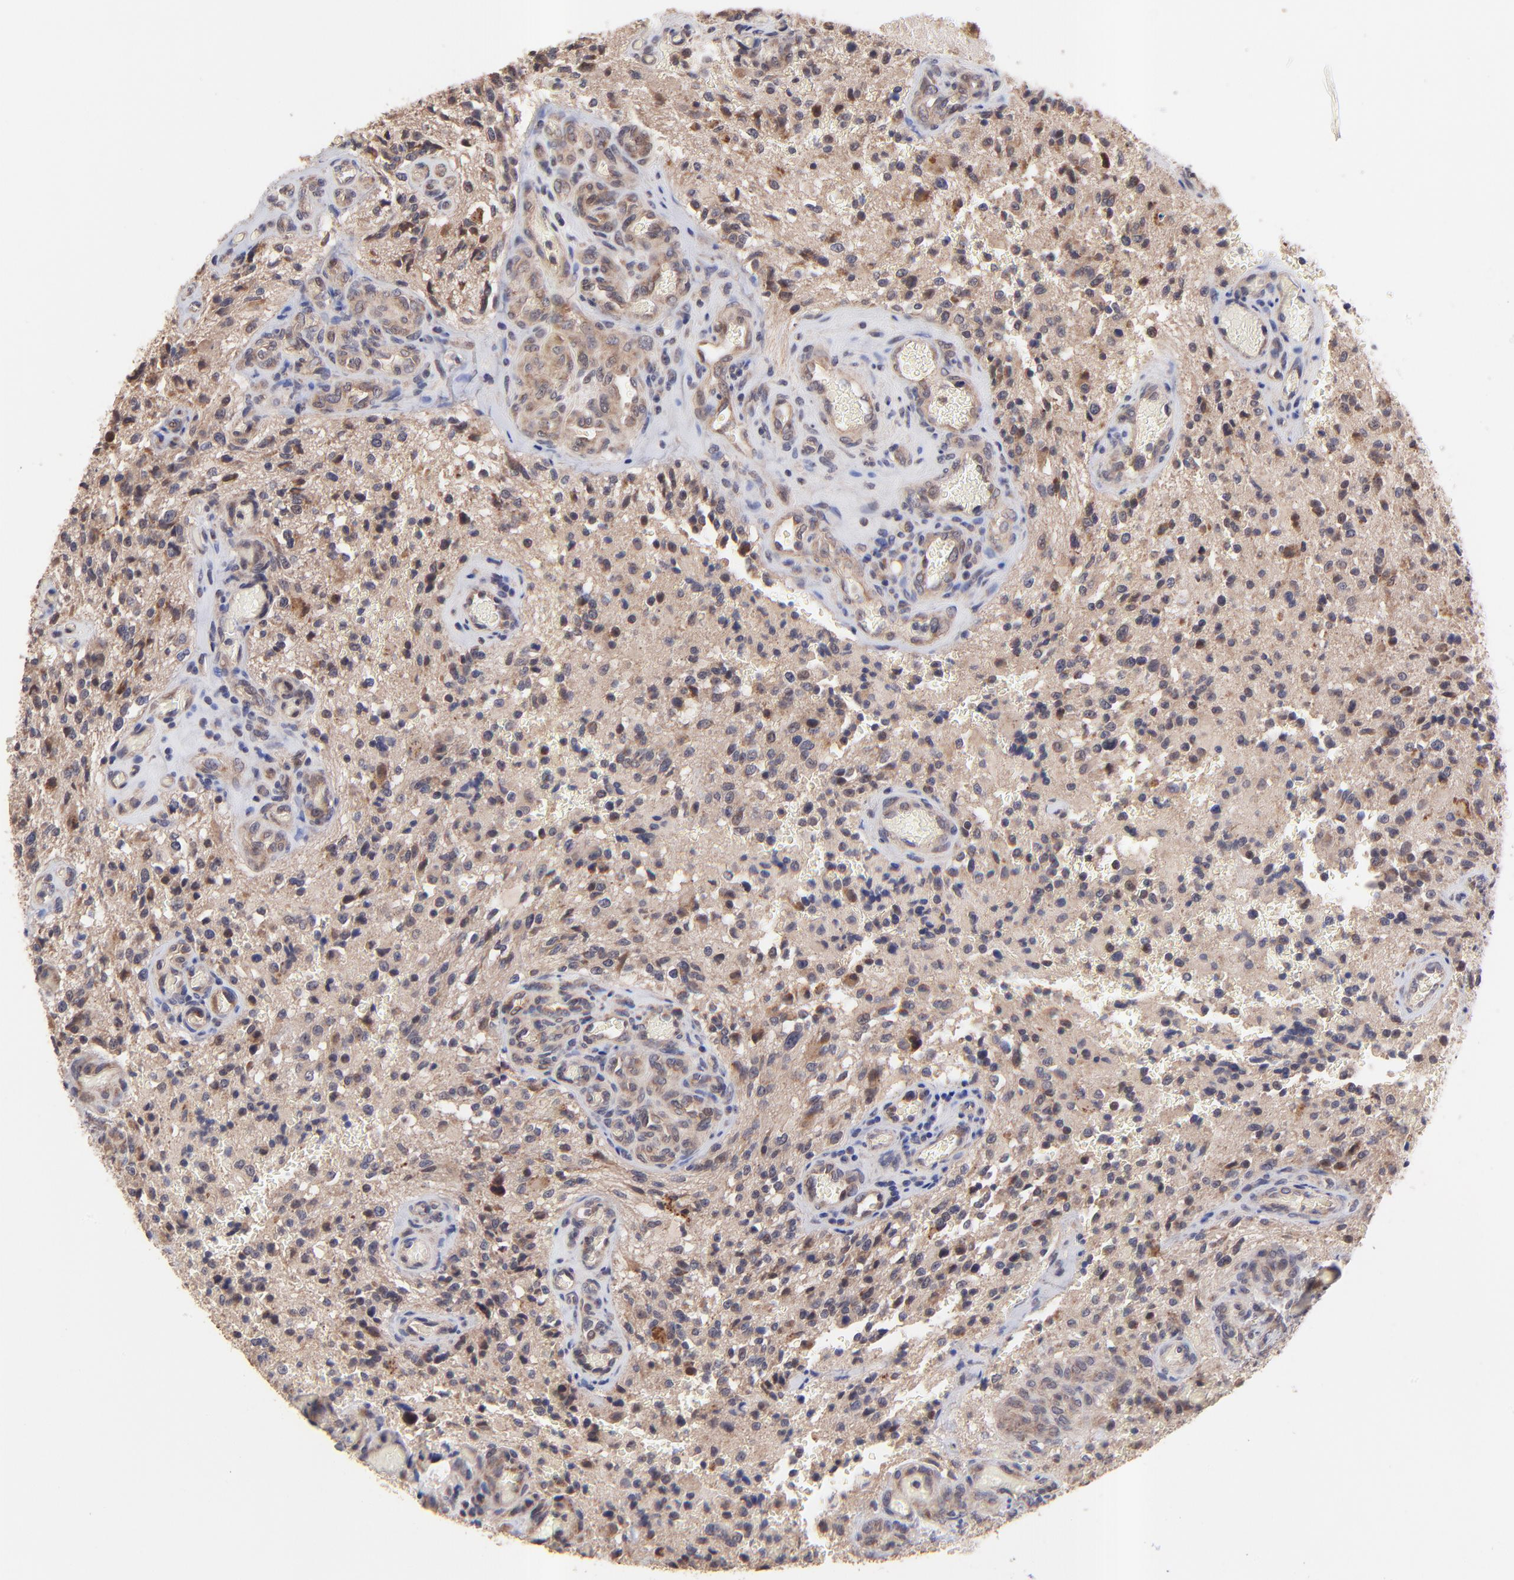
{"staining": {"intensity": "moderate", "quantity": "<25%", "location": "cytoplasmic/membranous,nuclear"}, "tissue": "glioma", "cell_type": "Tumor cells", "image_type": "cancer", "snomed": [{"axis": "morphology", "description": "Normal tissue, NOS"}, {"axis": "morphology", "description": "Glioma, malignant, High grade"}, {"axis": "topography", "description": "Cerebral cortex"}], "caption": "The image displays immunohistochemical staining of high-grade glioma (malignant). There is moderate cytoplasmic/membranous and nuclear expression is present in approximately <25% of tumor cells.", "gene": "BAIAP2L2", "patient": {"sex": "male", "age": 56}}